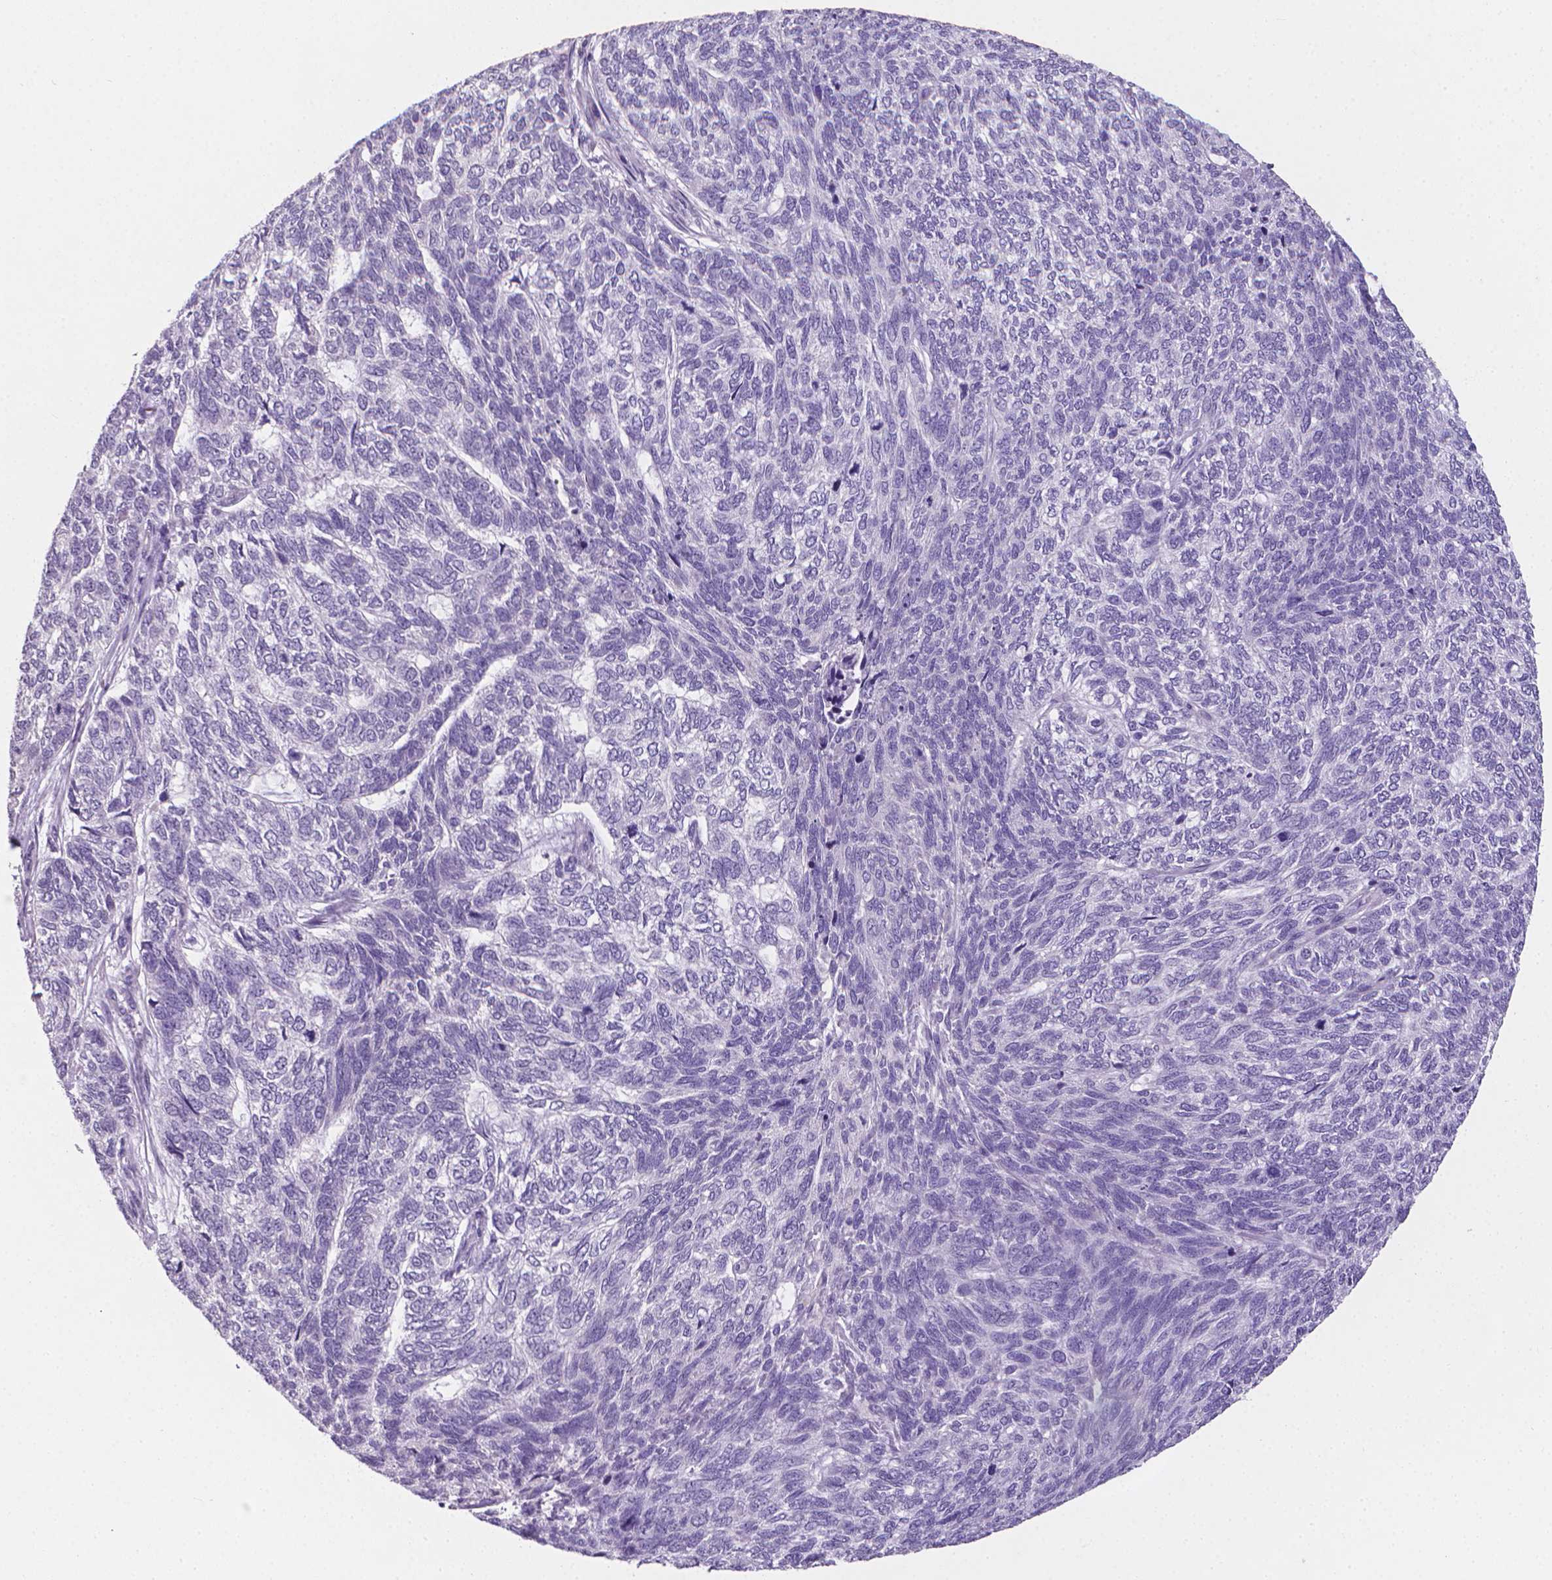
{"staining": {"intensity": "negative", "quantity": "none", "location": "none"}, "tissue": "skin cancer", "cell_type": "Tumor cells", "image_type": "cancer", "snomed": [{"axis": "morphology", "description": "Basal cell carcinoma"}, {"axis": "topography", "description": "Skin"}], "caption": "An IHC photomicrograph of basal cell carcinoma (skin) is shown. There is no staining in tumor cells of basal cell carcinoma (skin).", "gene": "XPNPEP2", "patient": {"sex": "female", "age": 65}}